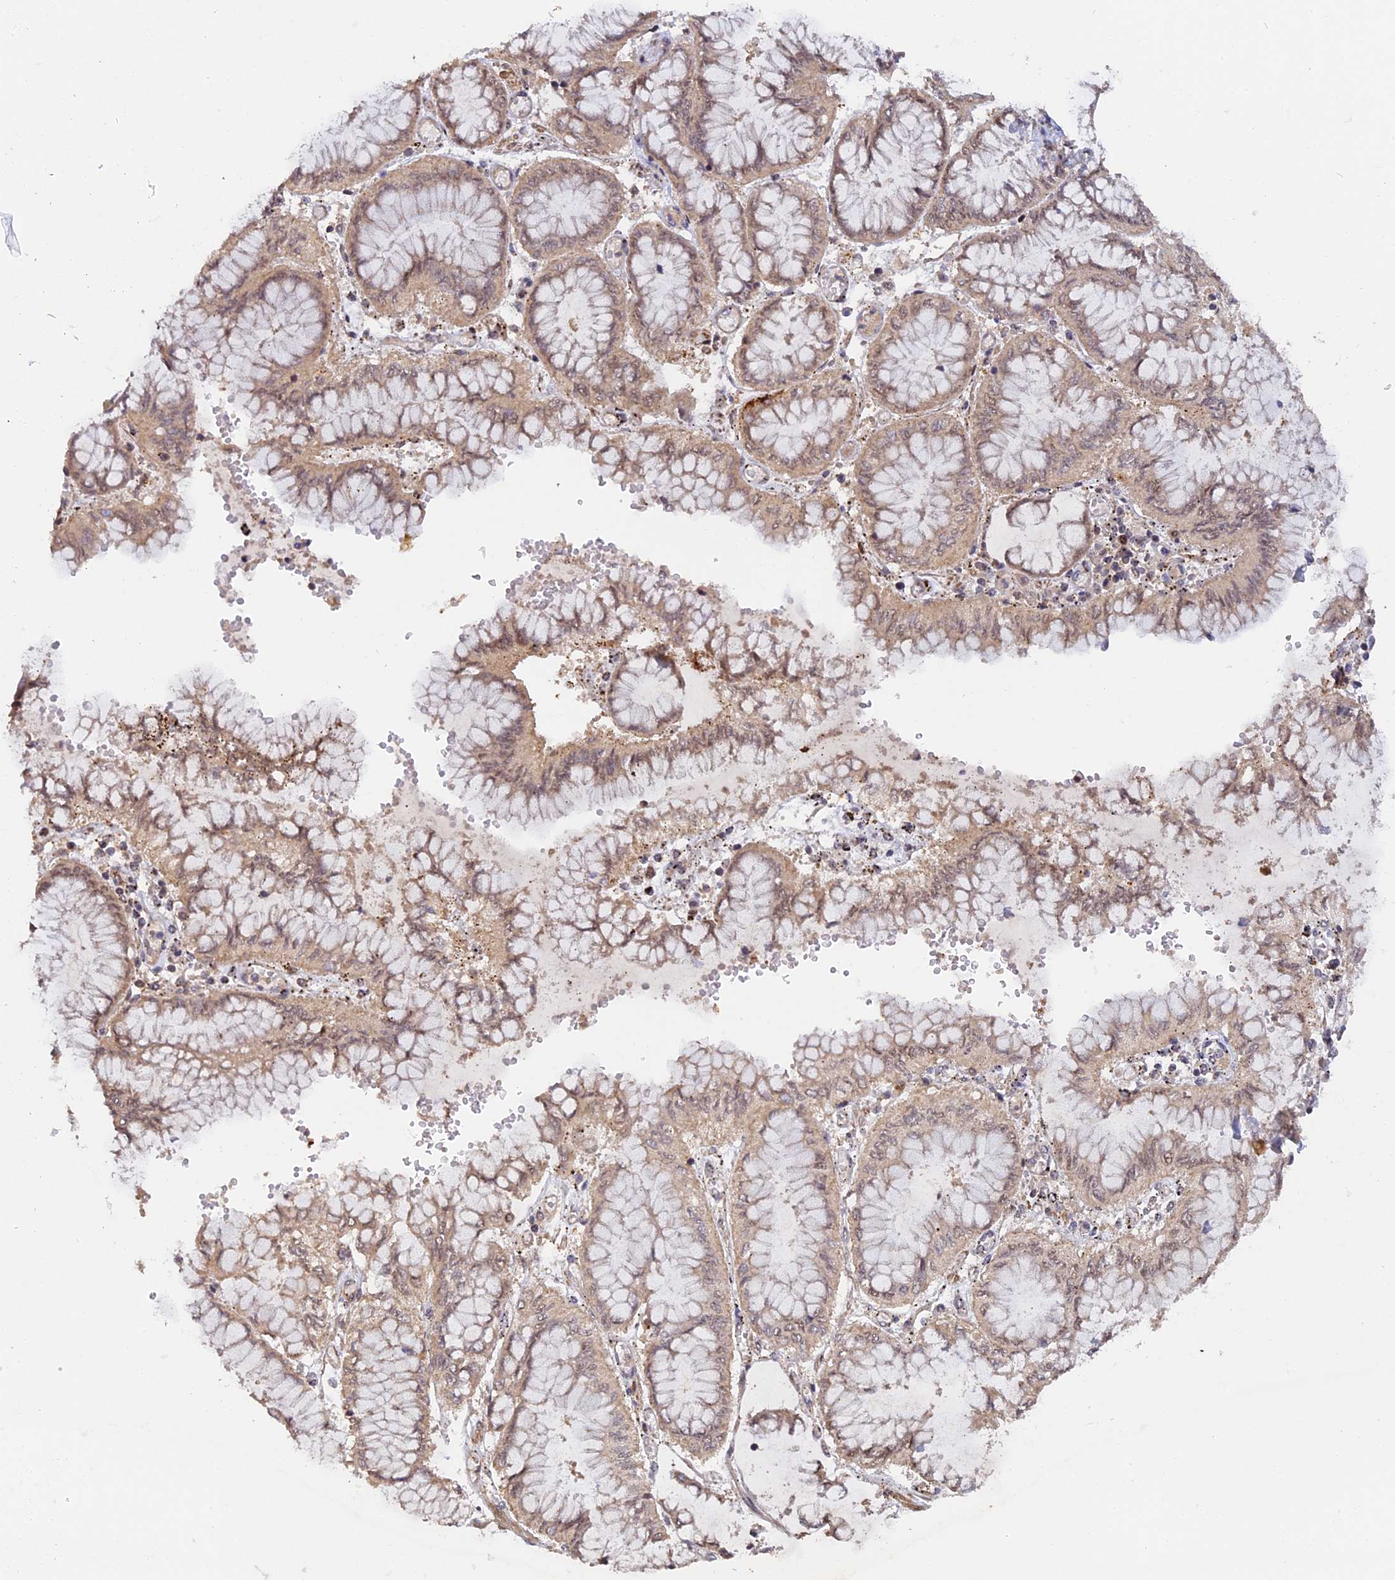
{"staining": {"intensity": "weak", "quantity": ">75%", "location": "nuclear"}, "tissue": "stomach cancer", "cell_type": "Tumor cells", "image_type": "cancer", "snomed": [{"axis": "morphology", "description": "Adenocarcinoma, NOS"}, {"axis": "topography", "description": "Stomach"}], "caption": "This is a photomicrograph of immunohistochemistry staining of adenocarcinoma (stomach), which shows weak staining in the nuclear of tumor cells.", "gene": "FAM98C", "patient": {"sex": "male", "age": 76}}